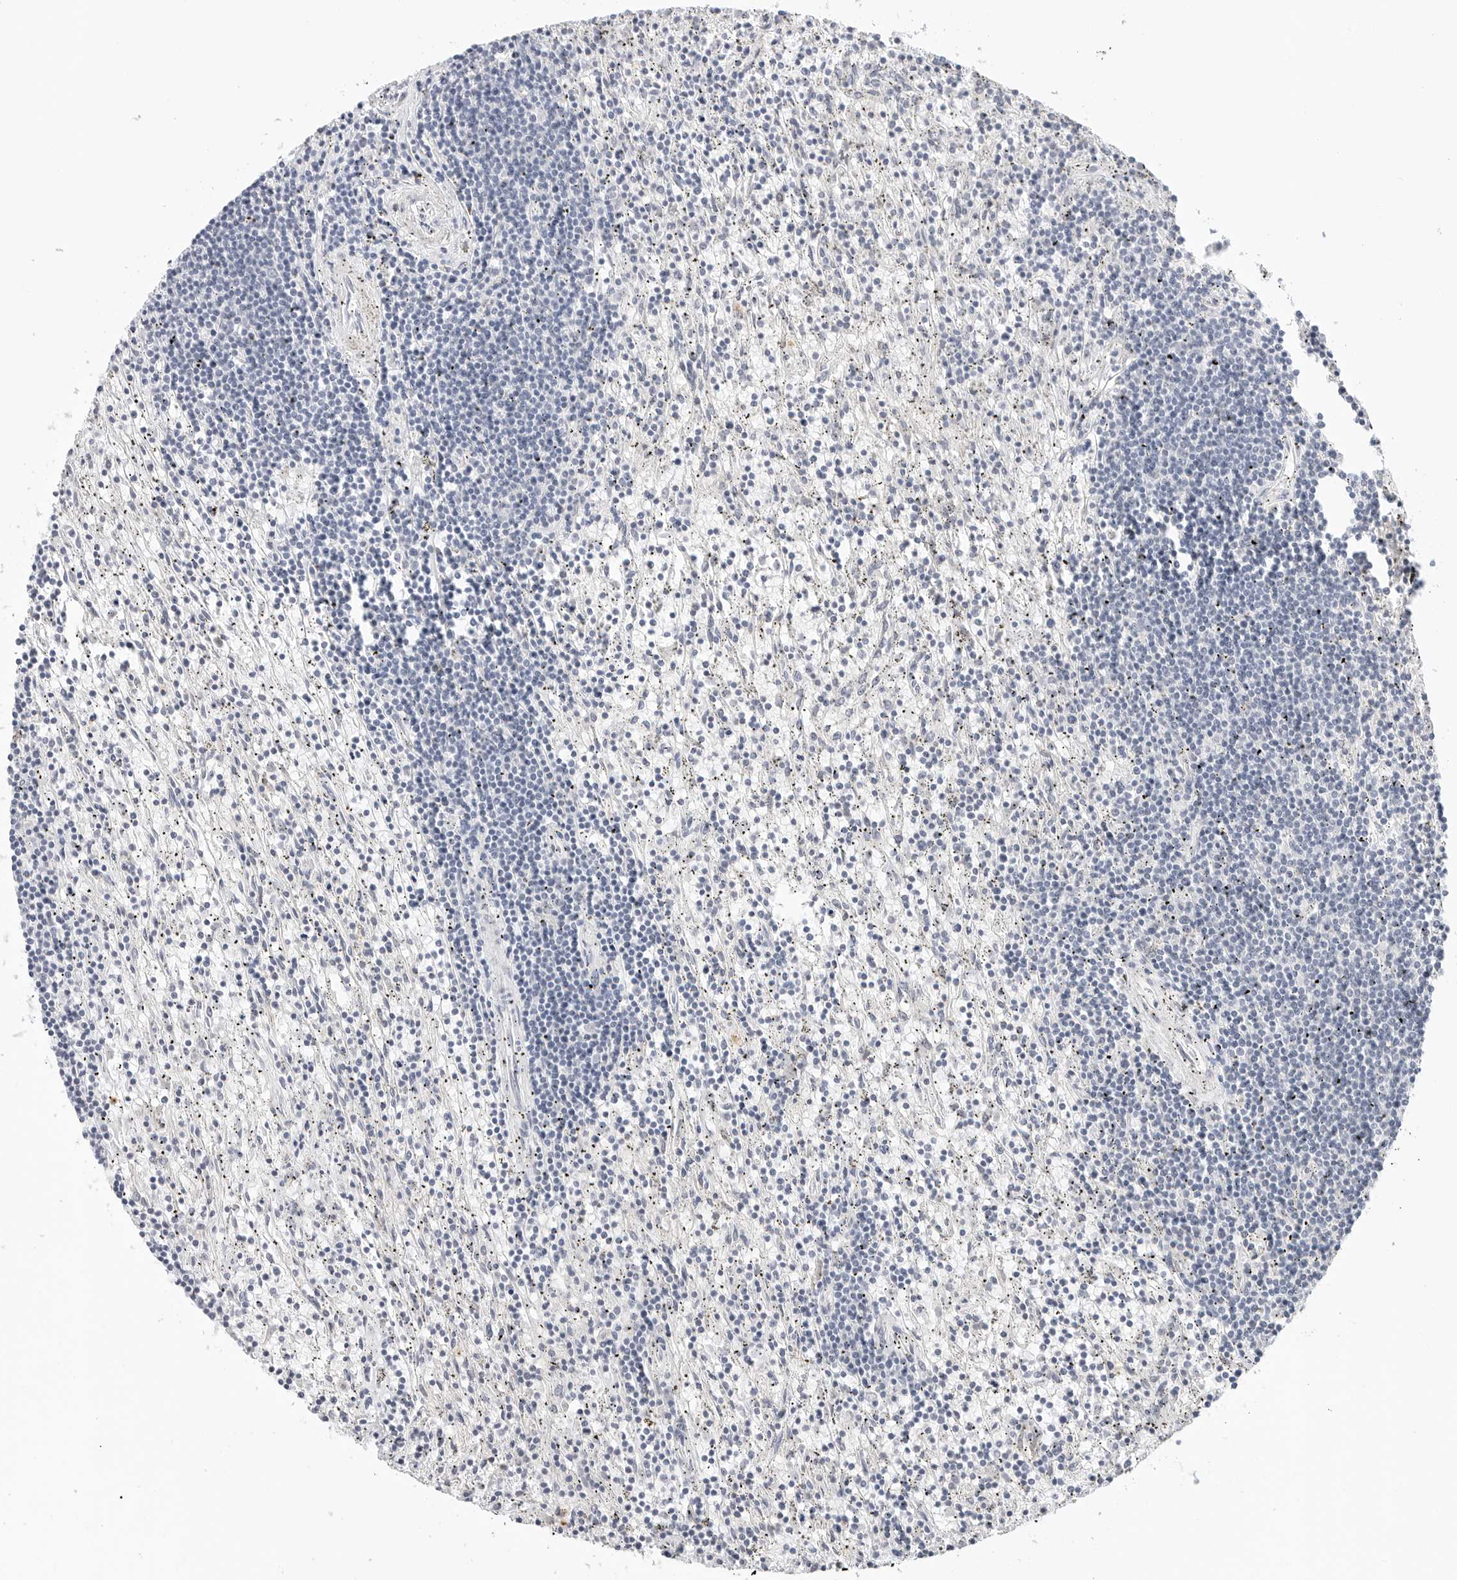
{"staining": {"intensity": "negative", "quantity": "none", "location": "none"}, "tissue": "lymphoma", "cell_type": "Tumor cells", "image_type": "cancer", "snomed": [{"axis": "morphology", "description": "Malignant lymphoma, non-Hodgkin's type, Low grade"}, {"axis": "topography", "description": "Spleen"}], "caption": "Immunohistochemical staining of human low-grade malignant lymphoma, non-Hodgkin's type shows no significant positivity in tumor cells.", "gene": "TSEN2", "patient": {"sex": "male", "age": 76}}